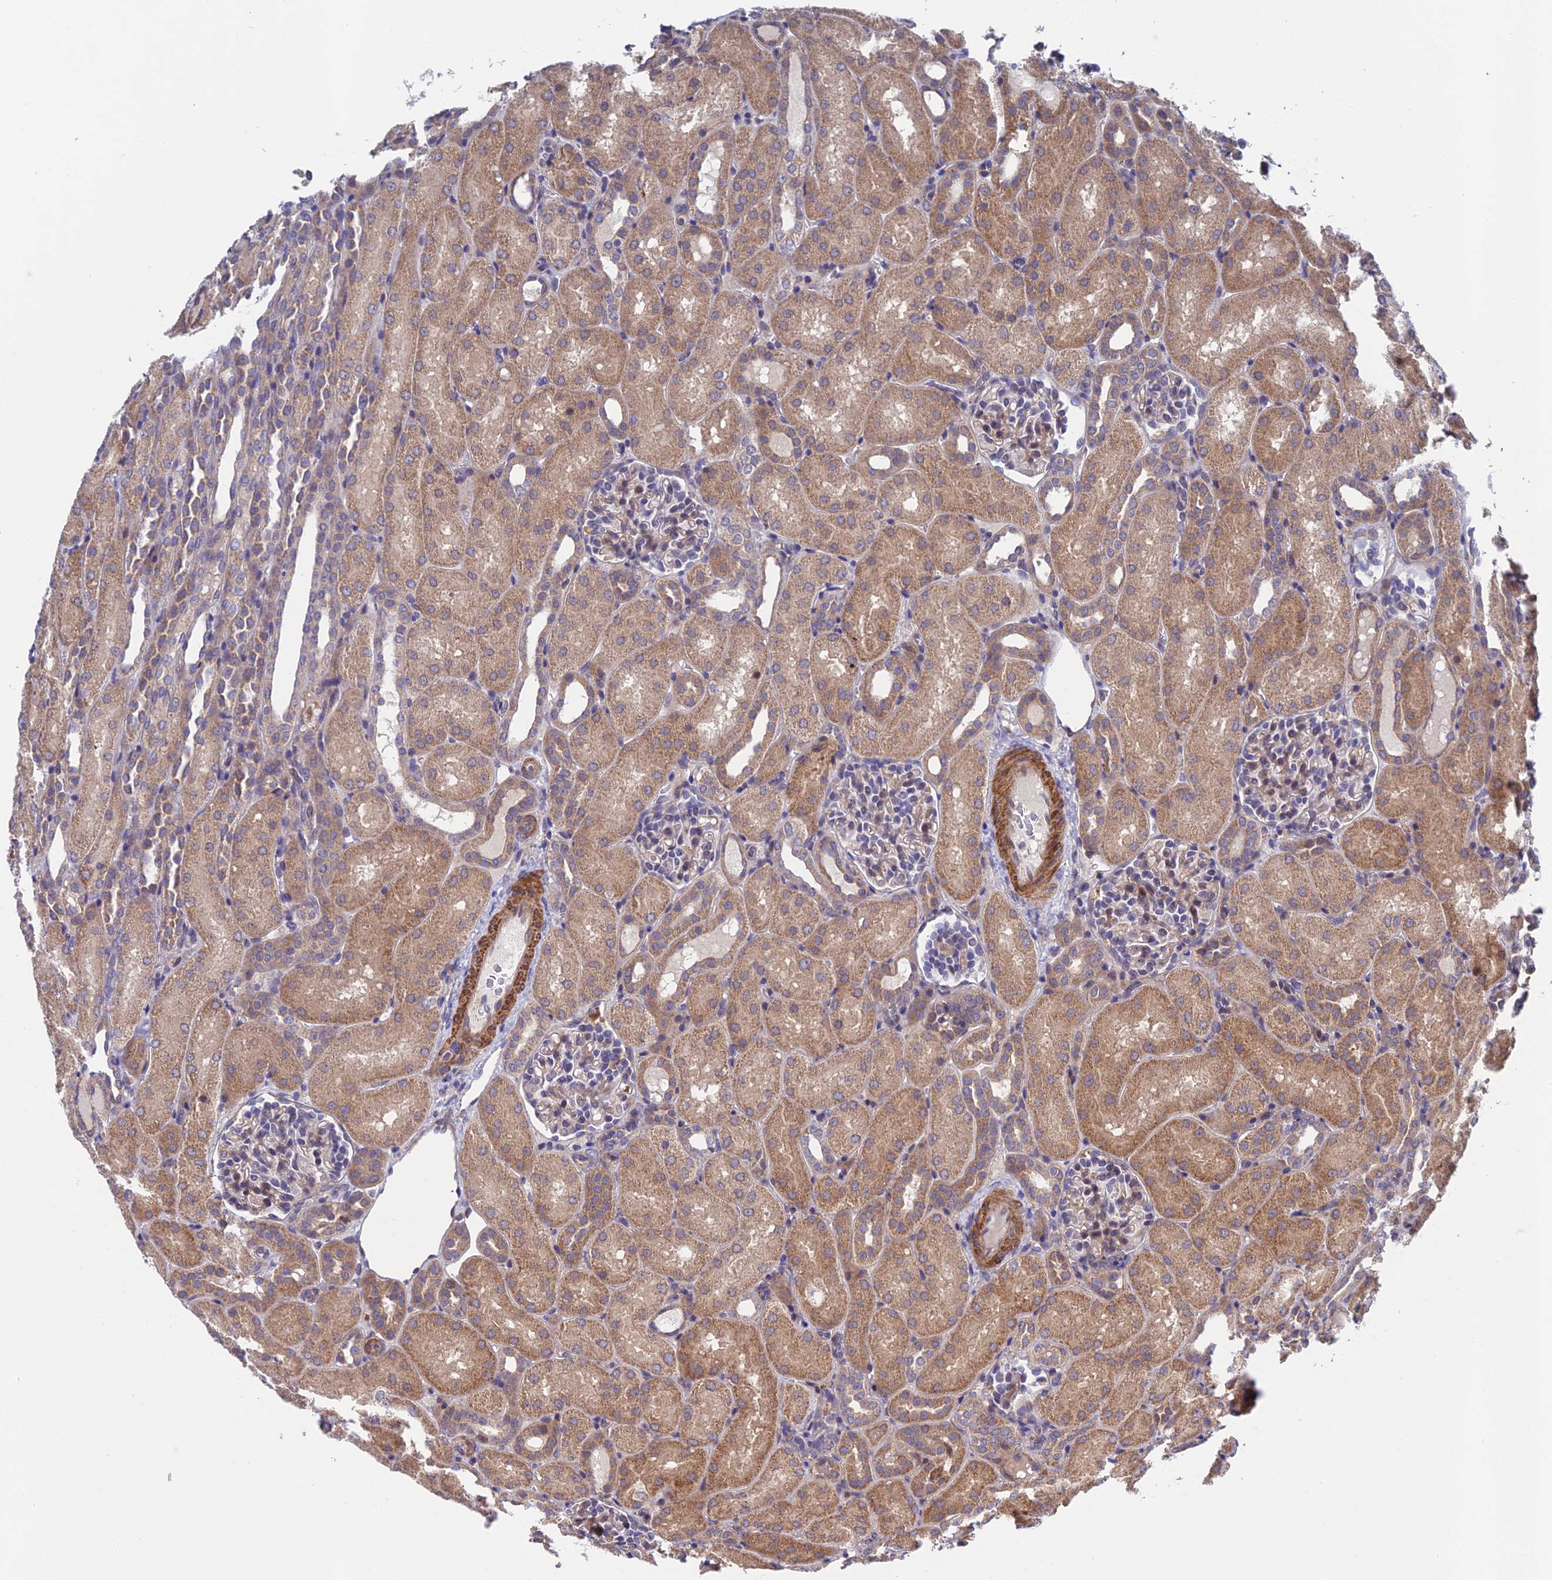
{"staining": {"intensity": "weak", "quantity": "25%-75%", "location": "cytoplasmic/membranous"}, "tissue": "kidney", "cell_type": "Cells in glomeruli", "image_type": "normal", "snomed": [{"axis": "morphology", "description": "Normal tissue, NOS"}, {"axis": "topography", "description": "Kidney"}], "caption": "The immunohistochemical stain labels weak cytoplasmic/membranous expression in cells in glomeruli of unremarkable kidney.", "gene": "UROS", "patient": {"sex": "male", "age": 1}}